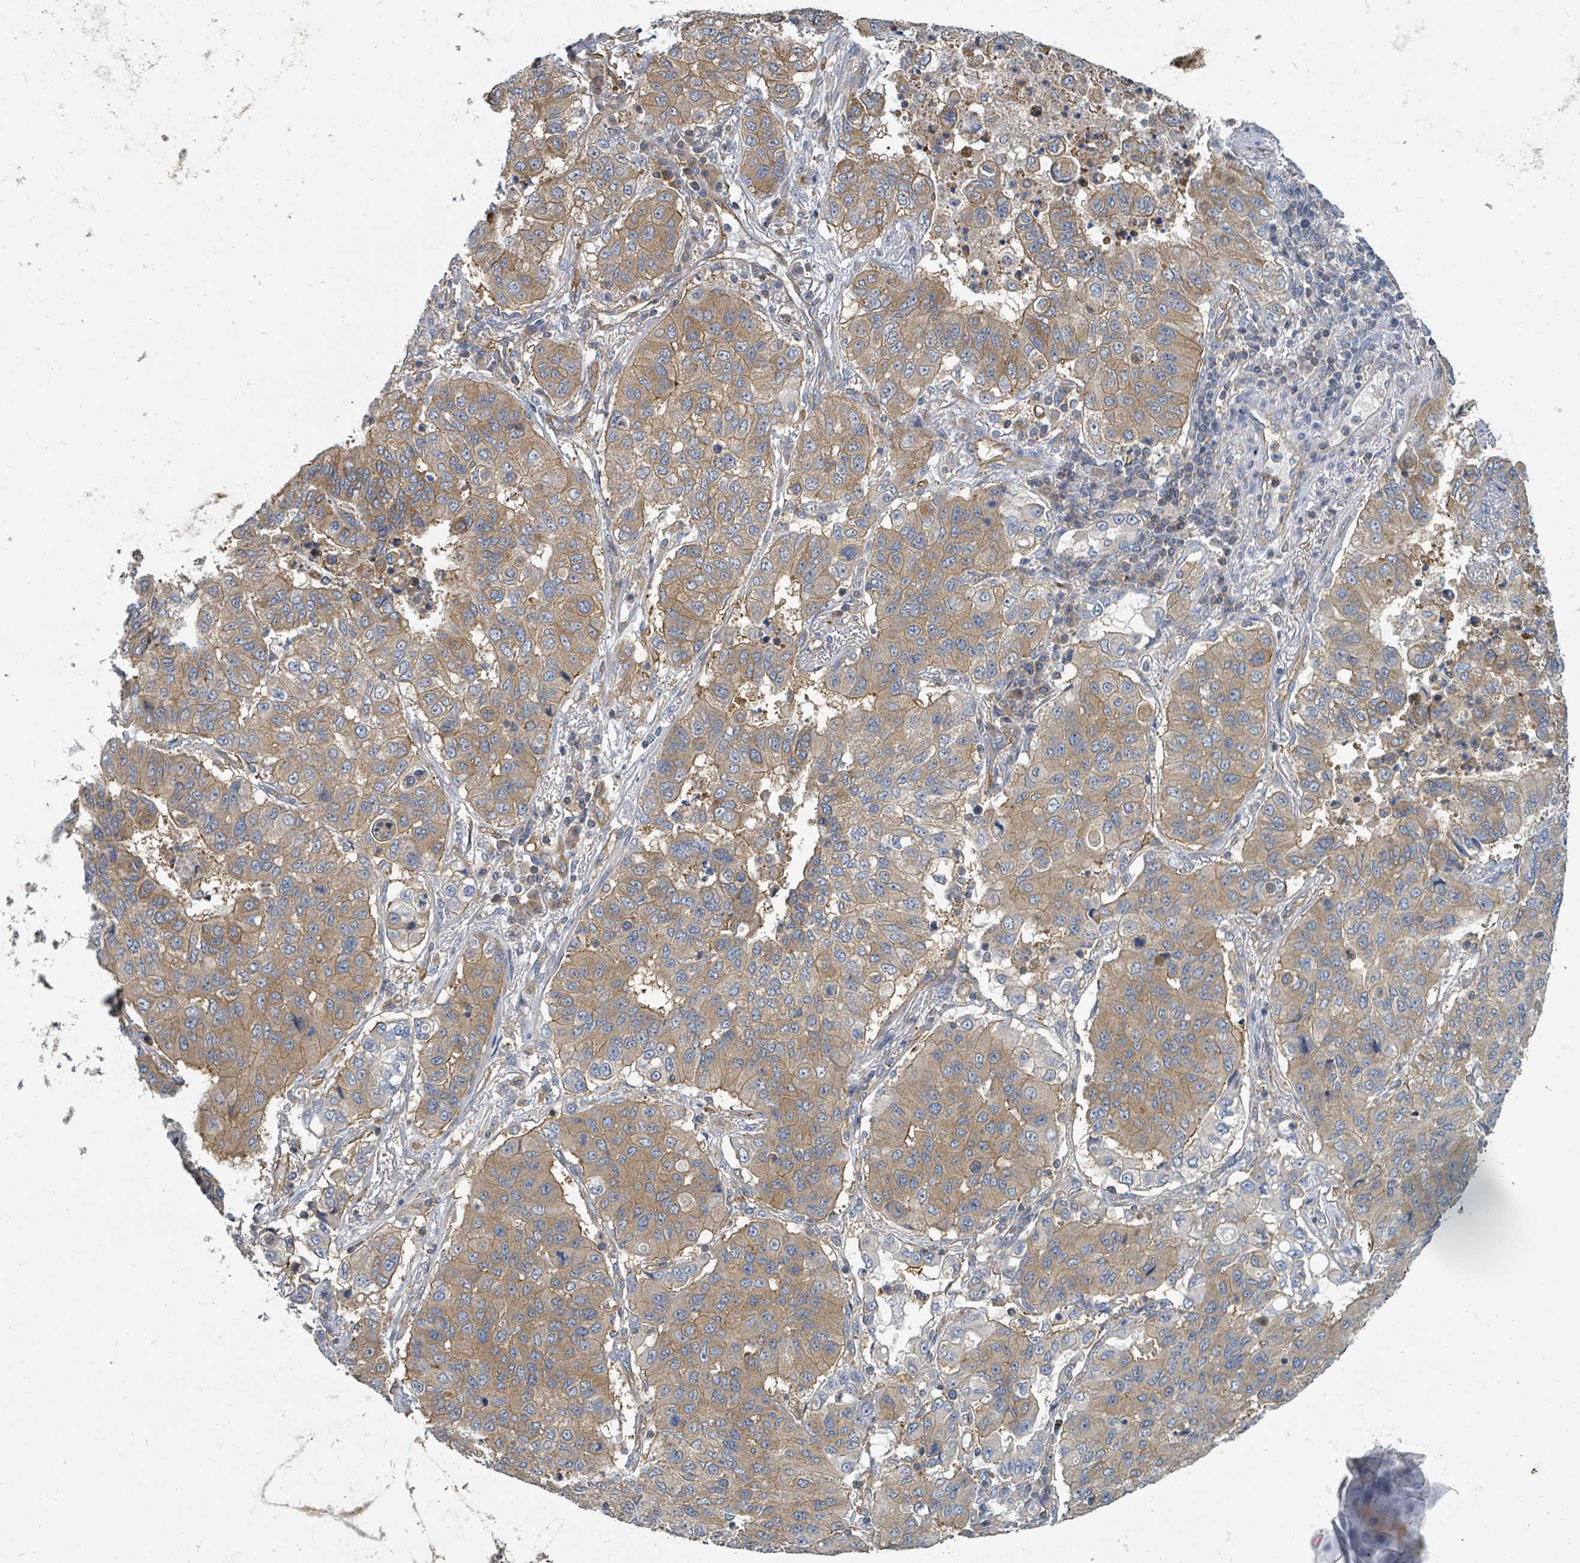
{"staining": {"intensity": "moderate", "quantity": ">75%", "location": "cytoplasmic/membranous"}, "tissue": "lung cancer", "cell_type": "Tumor cells", "image_type": "cancer", "snomed": [{"axis": "morphology", "description": "Squamous cell carcinoma, NOS"}, {"axis": "topography", "description": "Lung"}], "caption": "IHC staining of lung cancer (squamous cell carcinoma), which shows medium levels of moderate cytoplasmic/membranous expression in about >75% of tumor cells indicating moderate cytoplasmic/membranous protein expression. The staining was performed using DAB (brown) for protein detection and nuclei were counterstained in hematoxylin (blue).", "gene": "BOLA2B", "patient": {"sex": "male", "age": 74}}